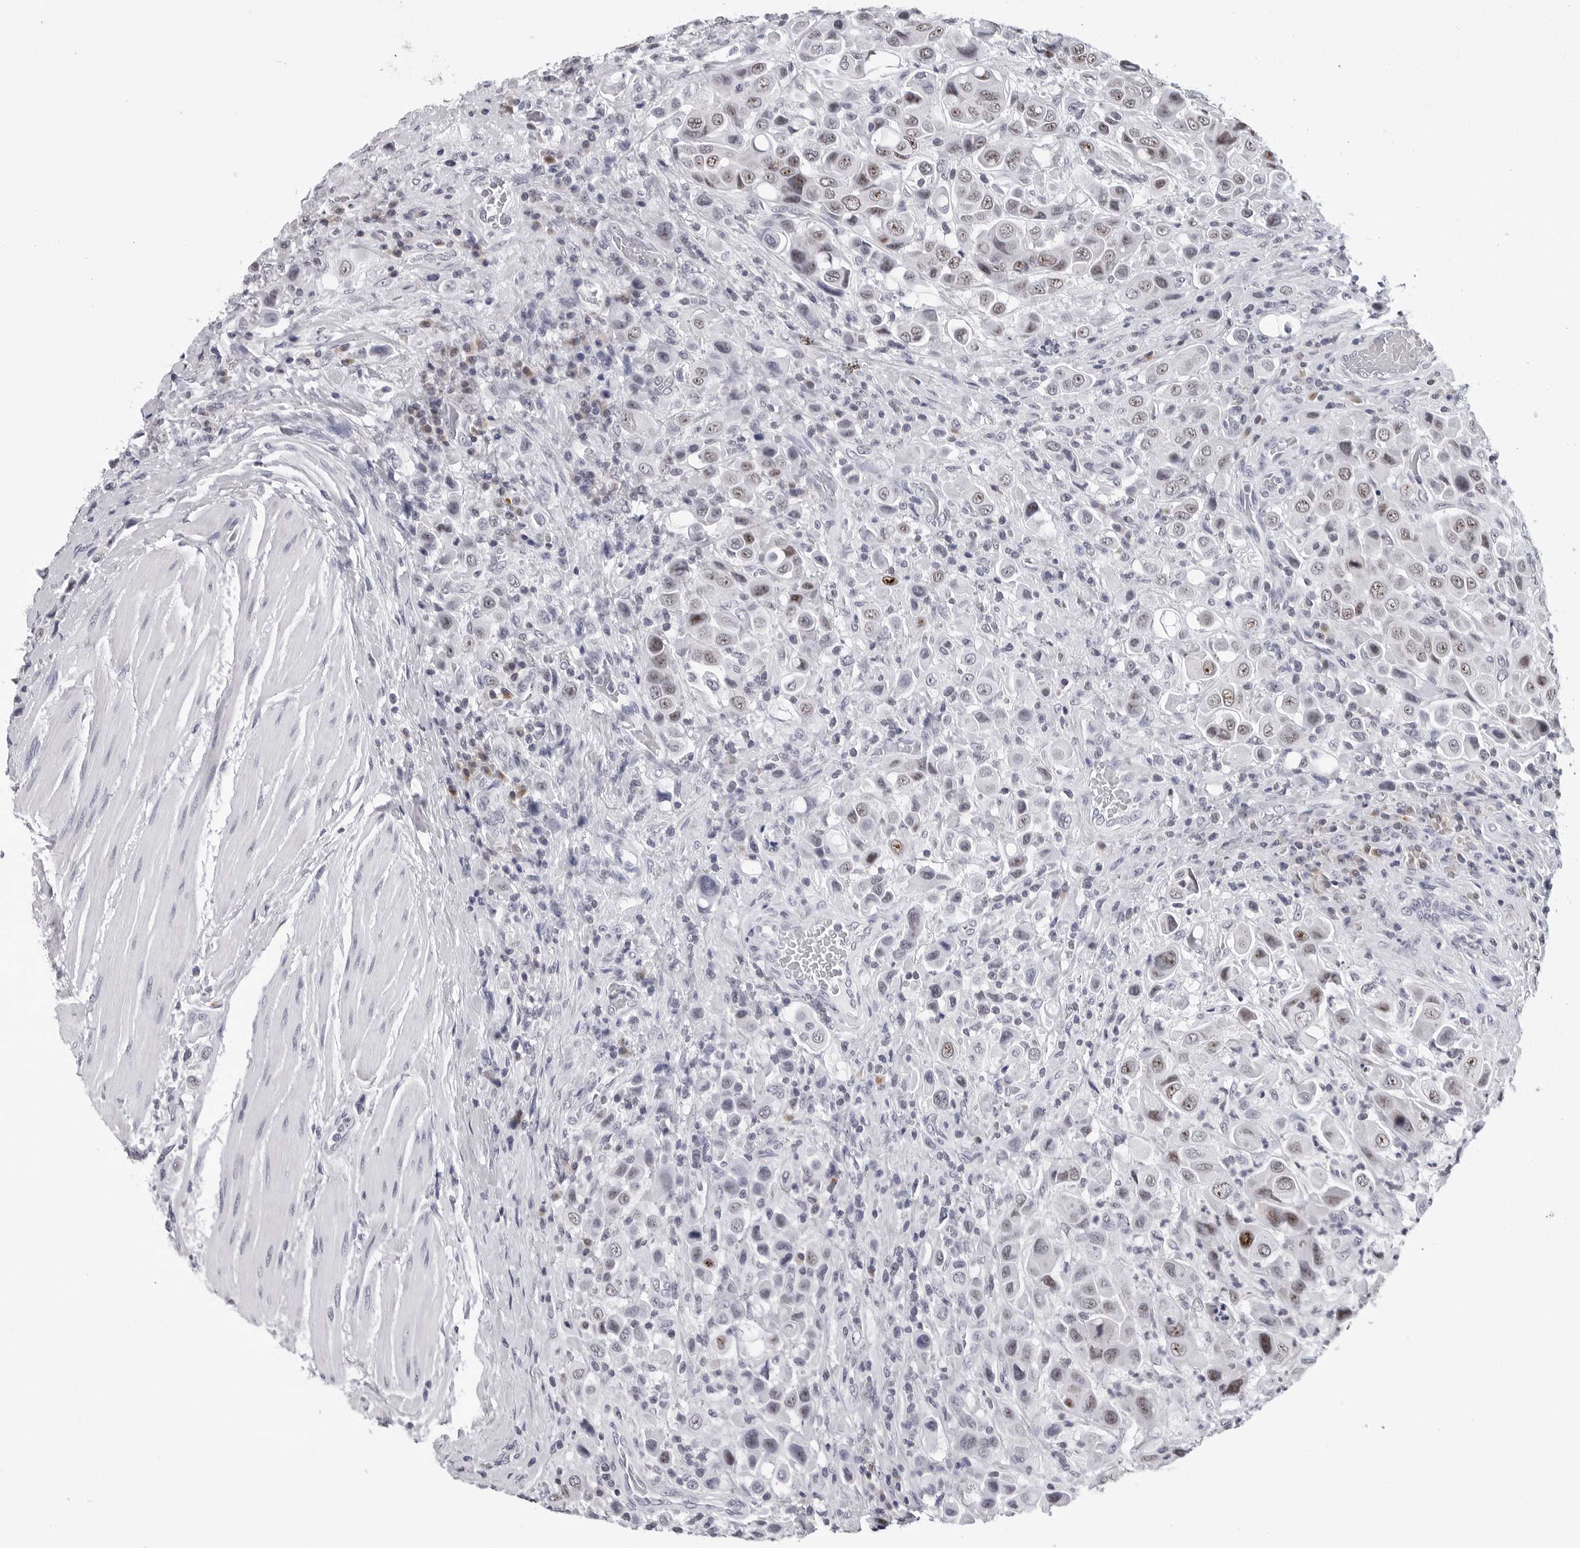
{"staining": {"intensity": "moderate", "quantity": "<25%", "location": "nuclear"}, "tissue": "urothelial cancer", "cell_type": "Tumor cells", "image_type": "cancer", "snomed": [{"axis": "morphology", "description": "Urothelial carcinoma, High grade"}, {"axis": "topography", "description": "Urinary bladder"}], "caption": "Immunohistochemistry of human urothelial carcinoma (high-grade) shows low levels of moderate nuclear staining in about <25% of tumor cells.", "gene": "GNL2", "patient": {"sex": "male", "age": 50}}